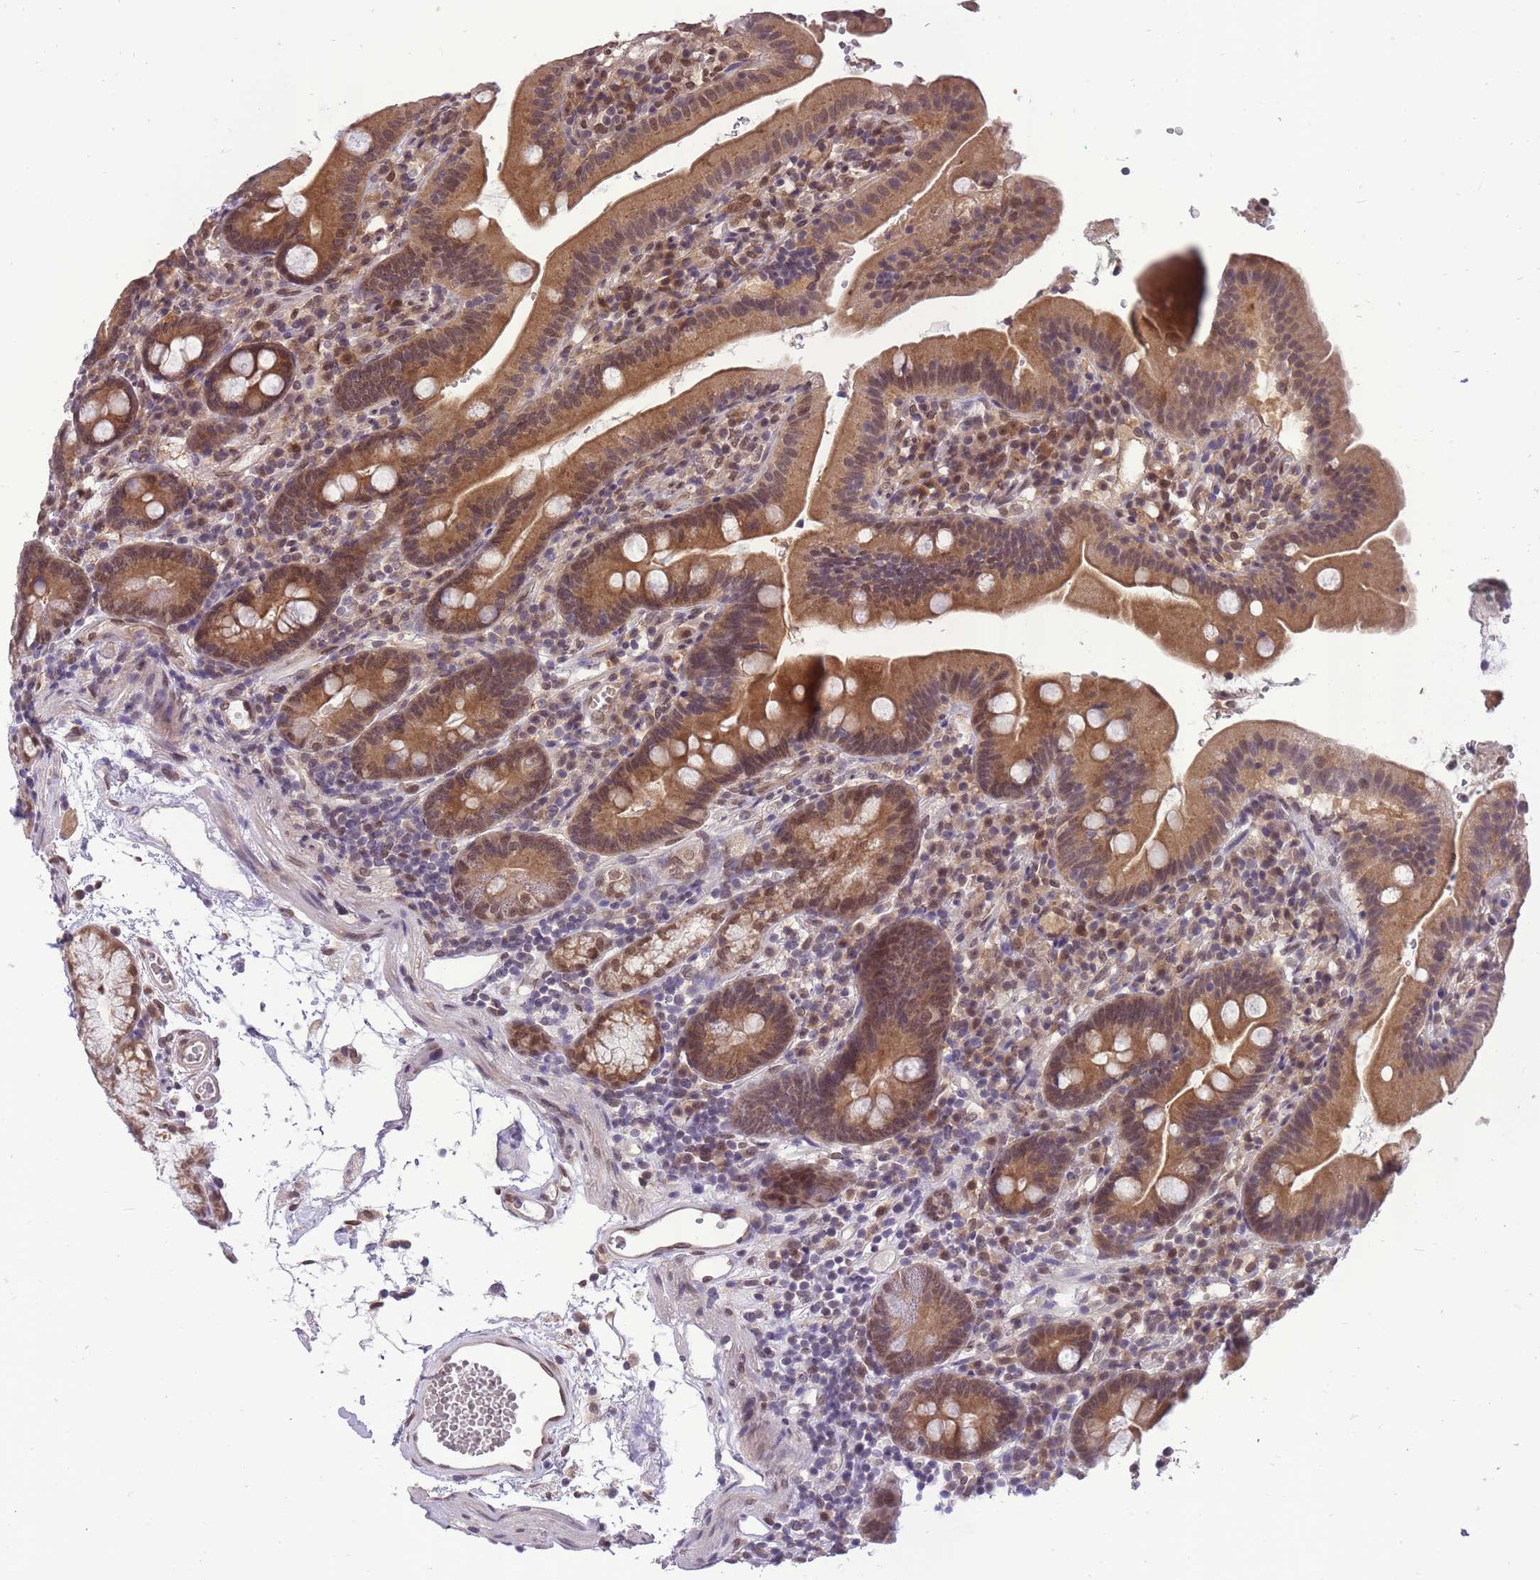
{"staining": {"intensity": "moderate", "quantity": ">75%", "location": "cytoplasmic/membranous,nuclear"}, "tissue": "duodenum", "cell_type": "Glandular cells", "image_type": "normal", "snomed": [{"axis": "morphology", "description": "Normal tissue, NOS"}, {"axis": "topography", "description": "Duodenum"}], "caption": "Normal duodenum reveals moderate cytoplasmic/membranous,nuclear expression in about >75% of glandular cells.", "gene": "CDIP1", "patient": {"sex": "female", "age": 67}}